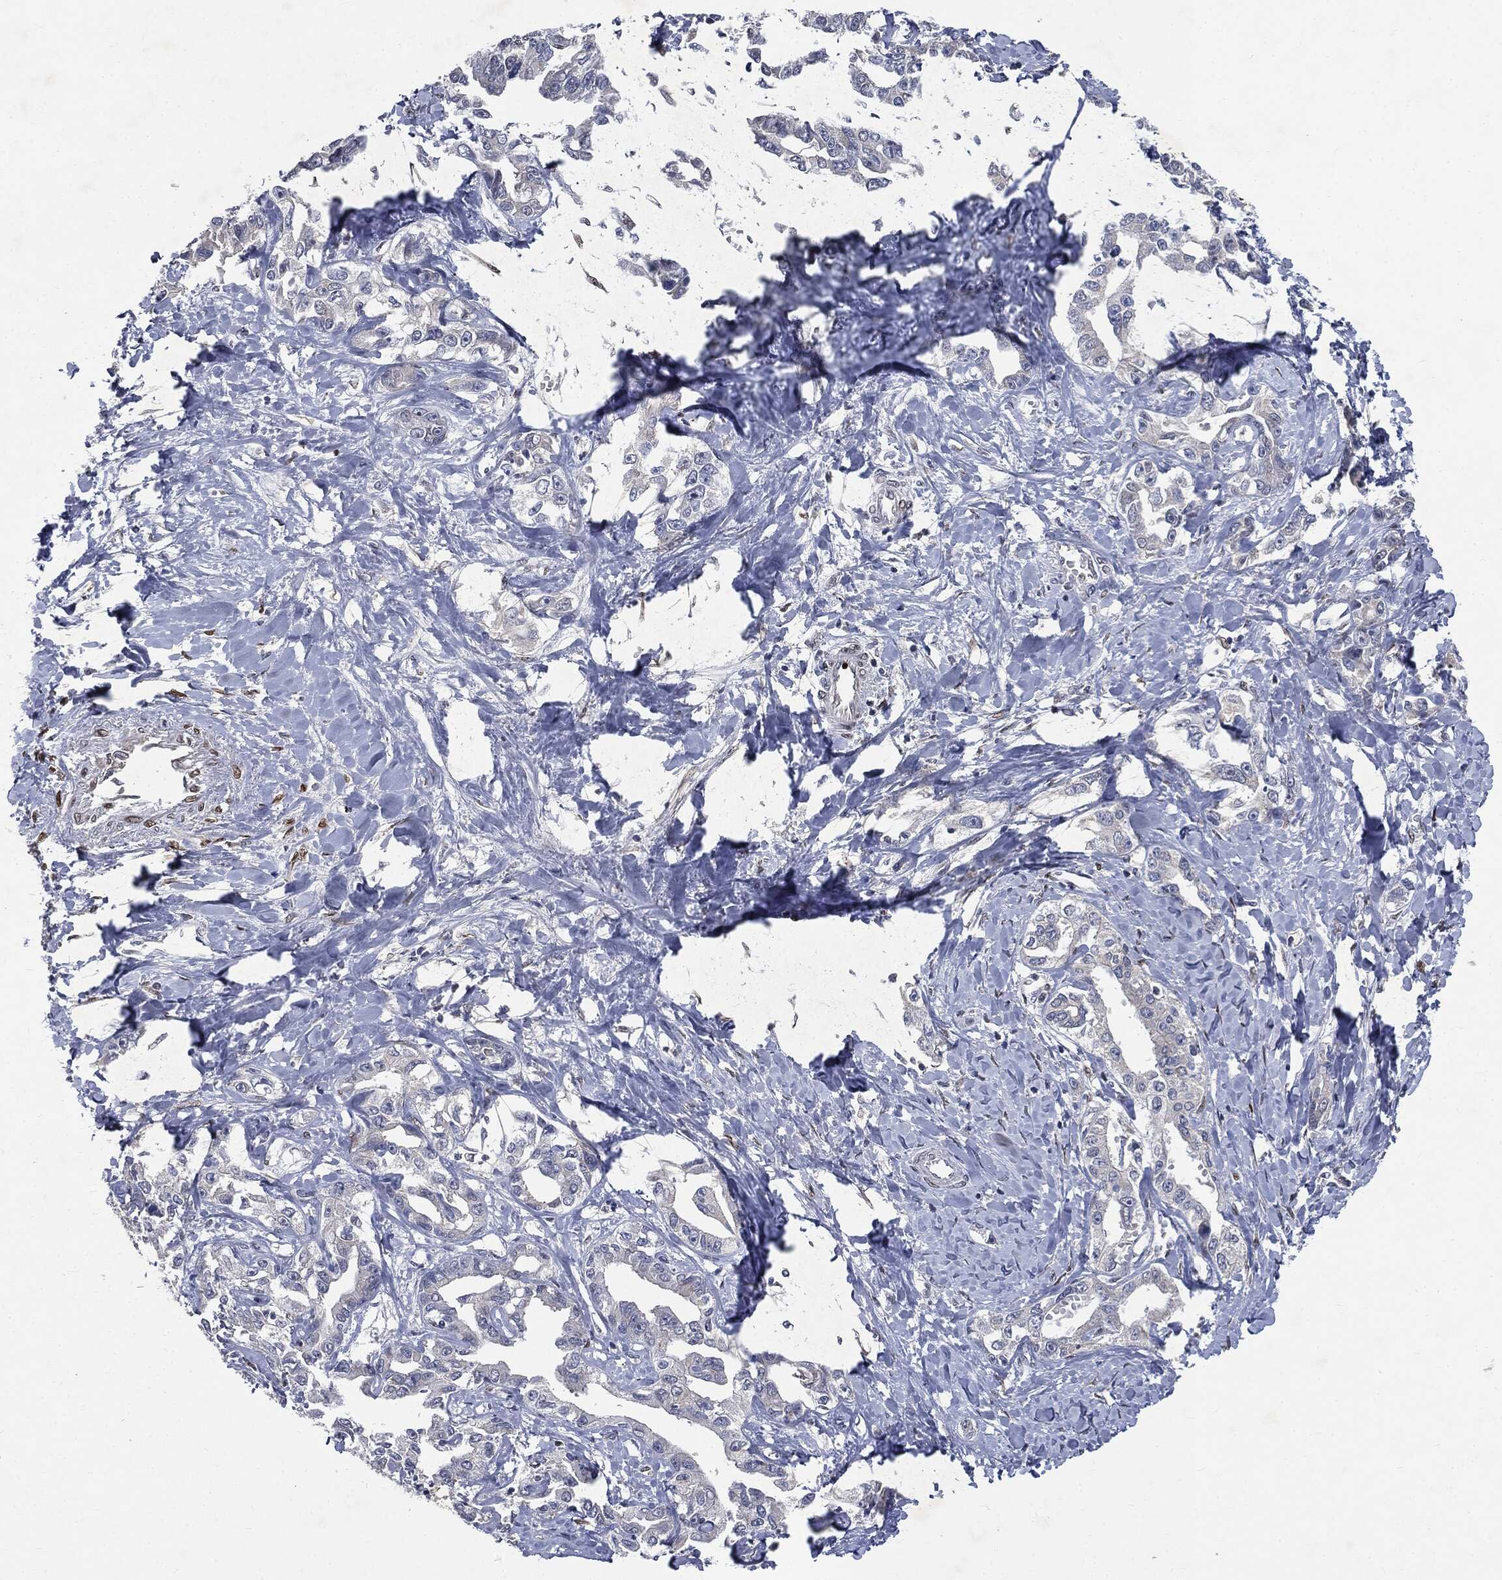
{"staining": {"intensity": "negative", "quantity": "none", "location": "none"}, "tissue": "liver cancer", "cell_type": "Tumor cells", "image_type": "cancer", "snomed": [{"axis": "morphology", "description": "Cholangiocarcinoma"}, {"axis": "topography", "description": "Liver"}], "caption": "This is a histopathology image of immunohistochemistry staining of liver cancer, which shows no staining in tumor cells.", "gene": "CASD1", "patient": {"sex": "male", "age": 59}}